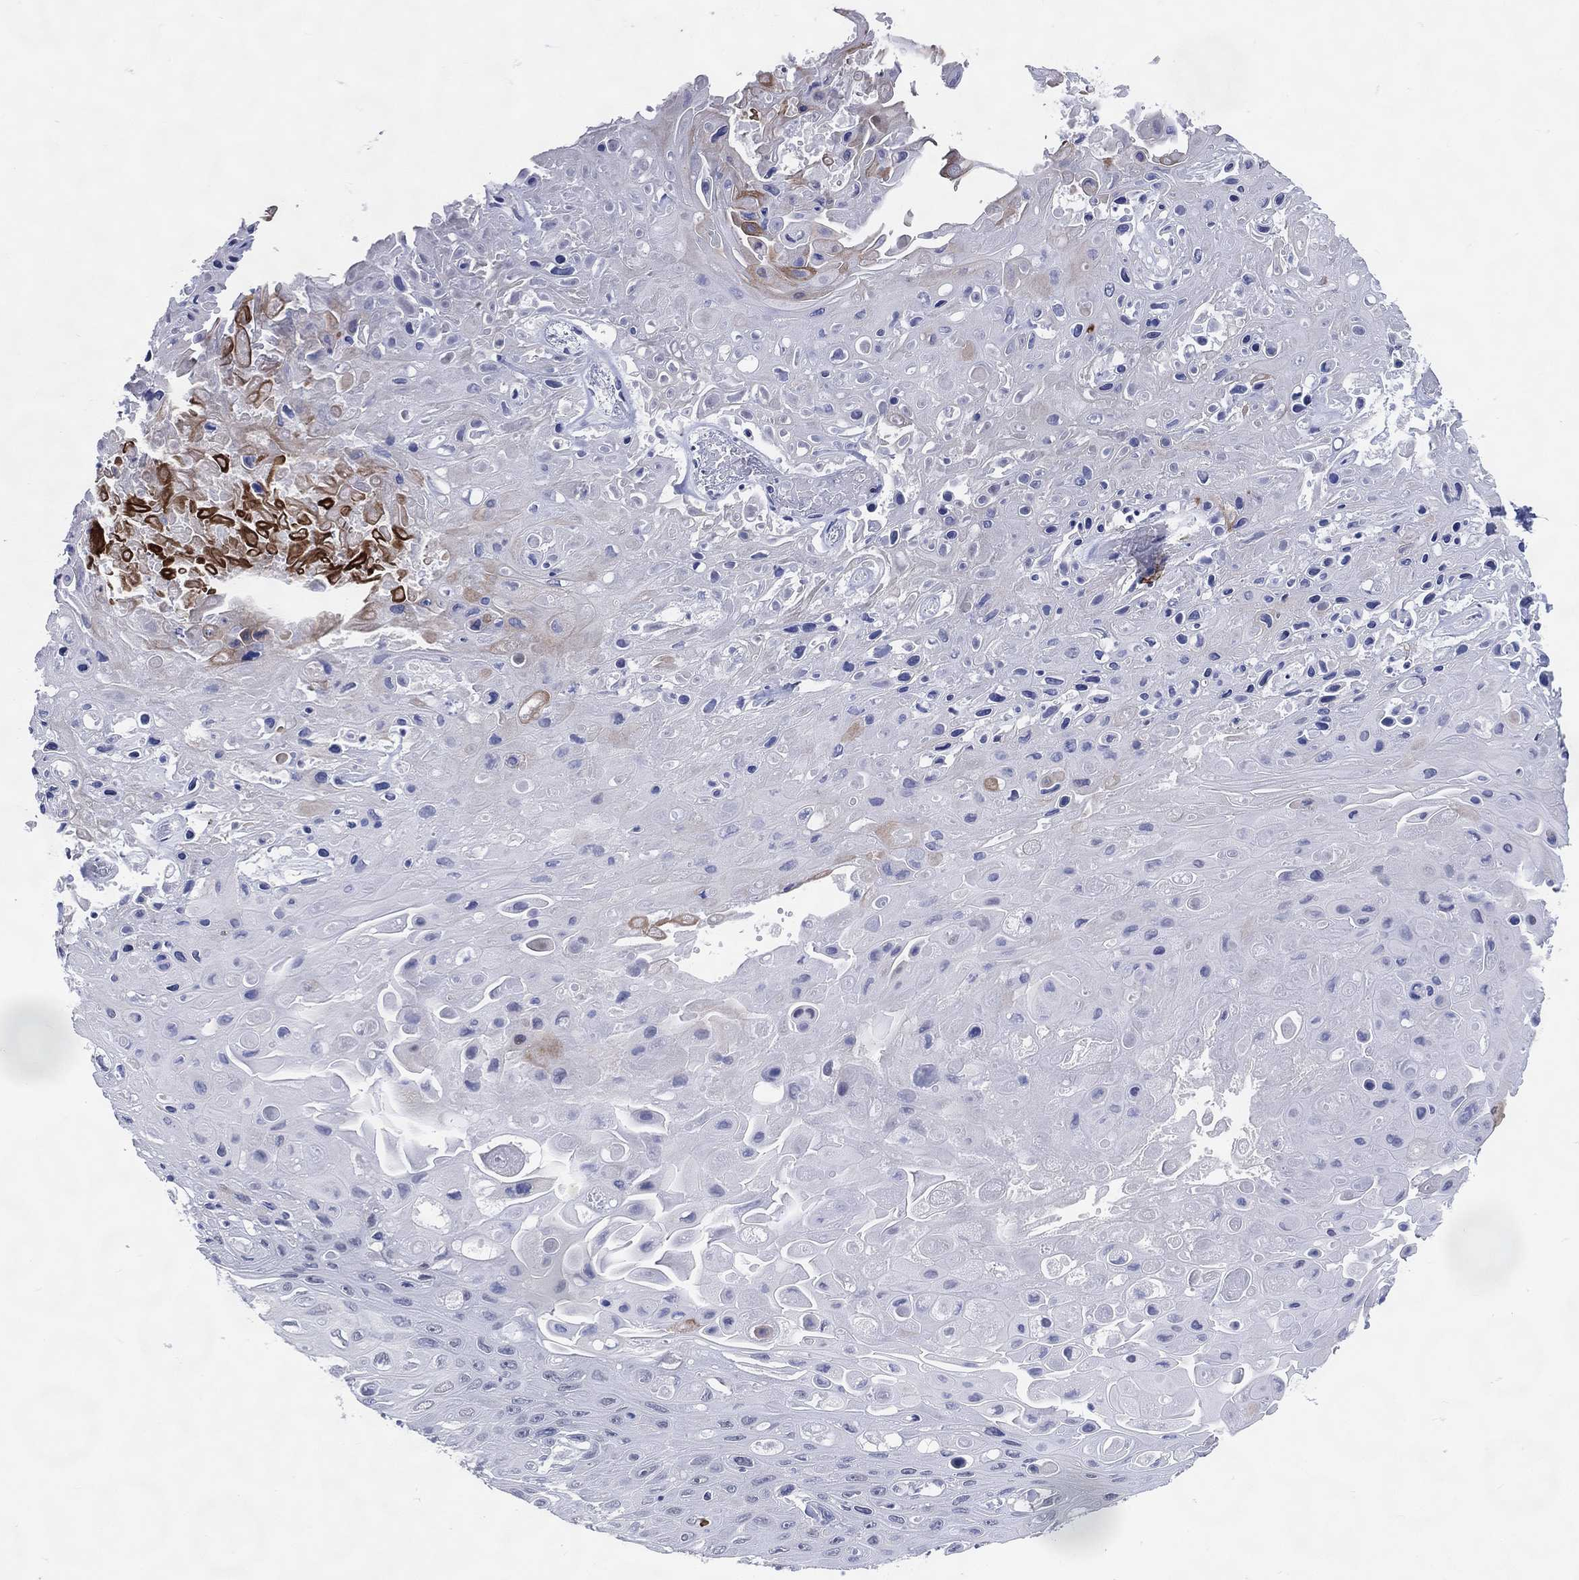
{"staining": {"intensity": "negative", "quantity": "none", "location": "none"}, "tissue": "skin cancer", "cell_type": "Tumor cells", "image_type": "cancer", "snomed": [{"axis": "morphology", "description": "Squamous cell carcinoma, NOS"}, {"axis": "topography", "description": "Skin"}], "caption": "Skin cancer (squamous cell carcinoma) was stained to show a protein in brown. There is no significant expression in tumor cells.", "gene": "CFAP58", "patient": {"sex": "male", "age": 82}}